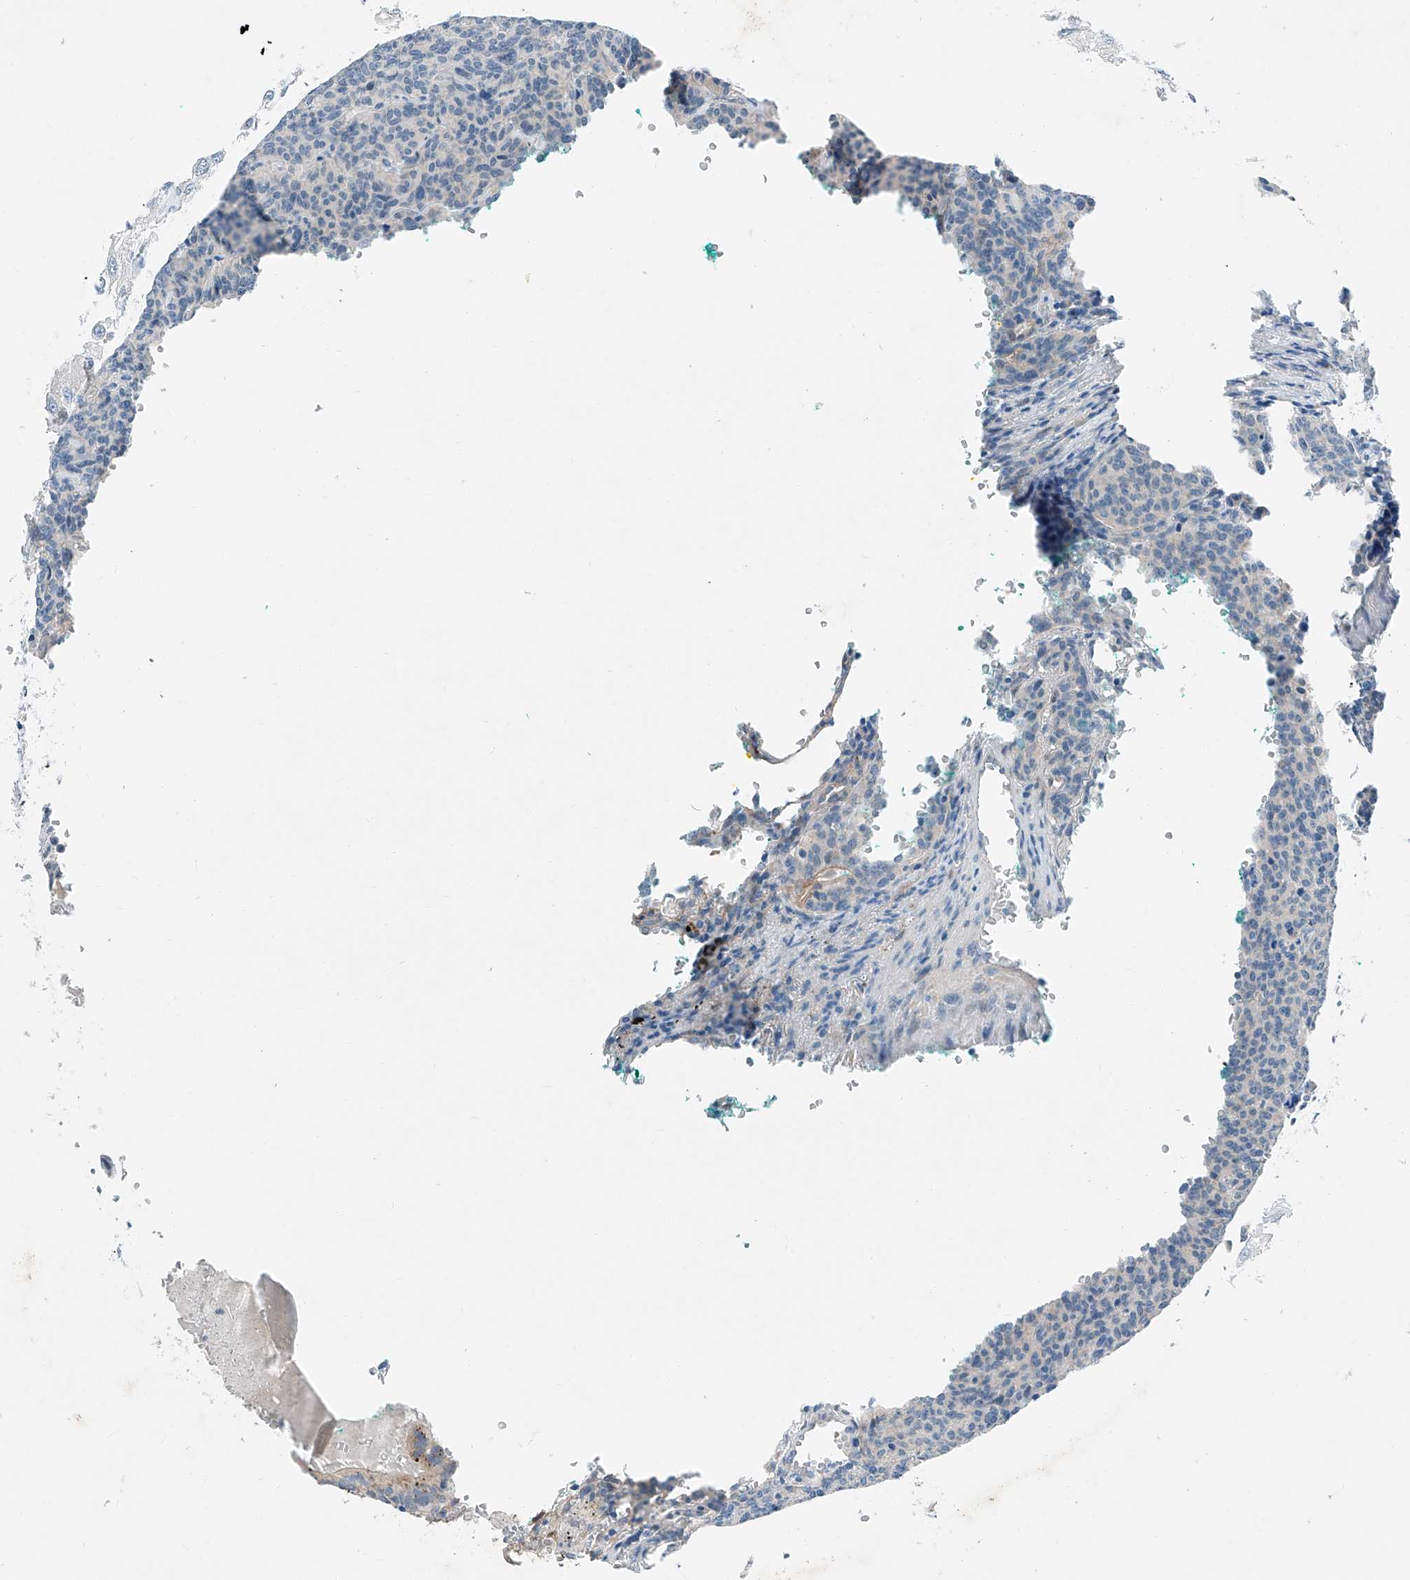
{"staining": {"intensity": "negative", "quantity": "none", "location": "none"}, "tissue": "carcinoid", "cell_type": "Tumor cells", "image_type": "cancer", "snomed": [{"axis": "morphology", "description": "Carcinoid, malignant, NOS"}, {"axis": "topography", "description": "Lung"}], "caption": "IHC histopathology image of neoplastic tissue: human carcinoid stained with DAB (3,3'-diaminobenzidine) displays no significant protein positivity in tumor cells. (IHC, brightfield microscopy, high magnification).", "gene": "MDGA1", "patient": {"sex": "female", "age": 46}}